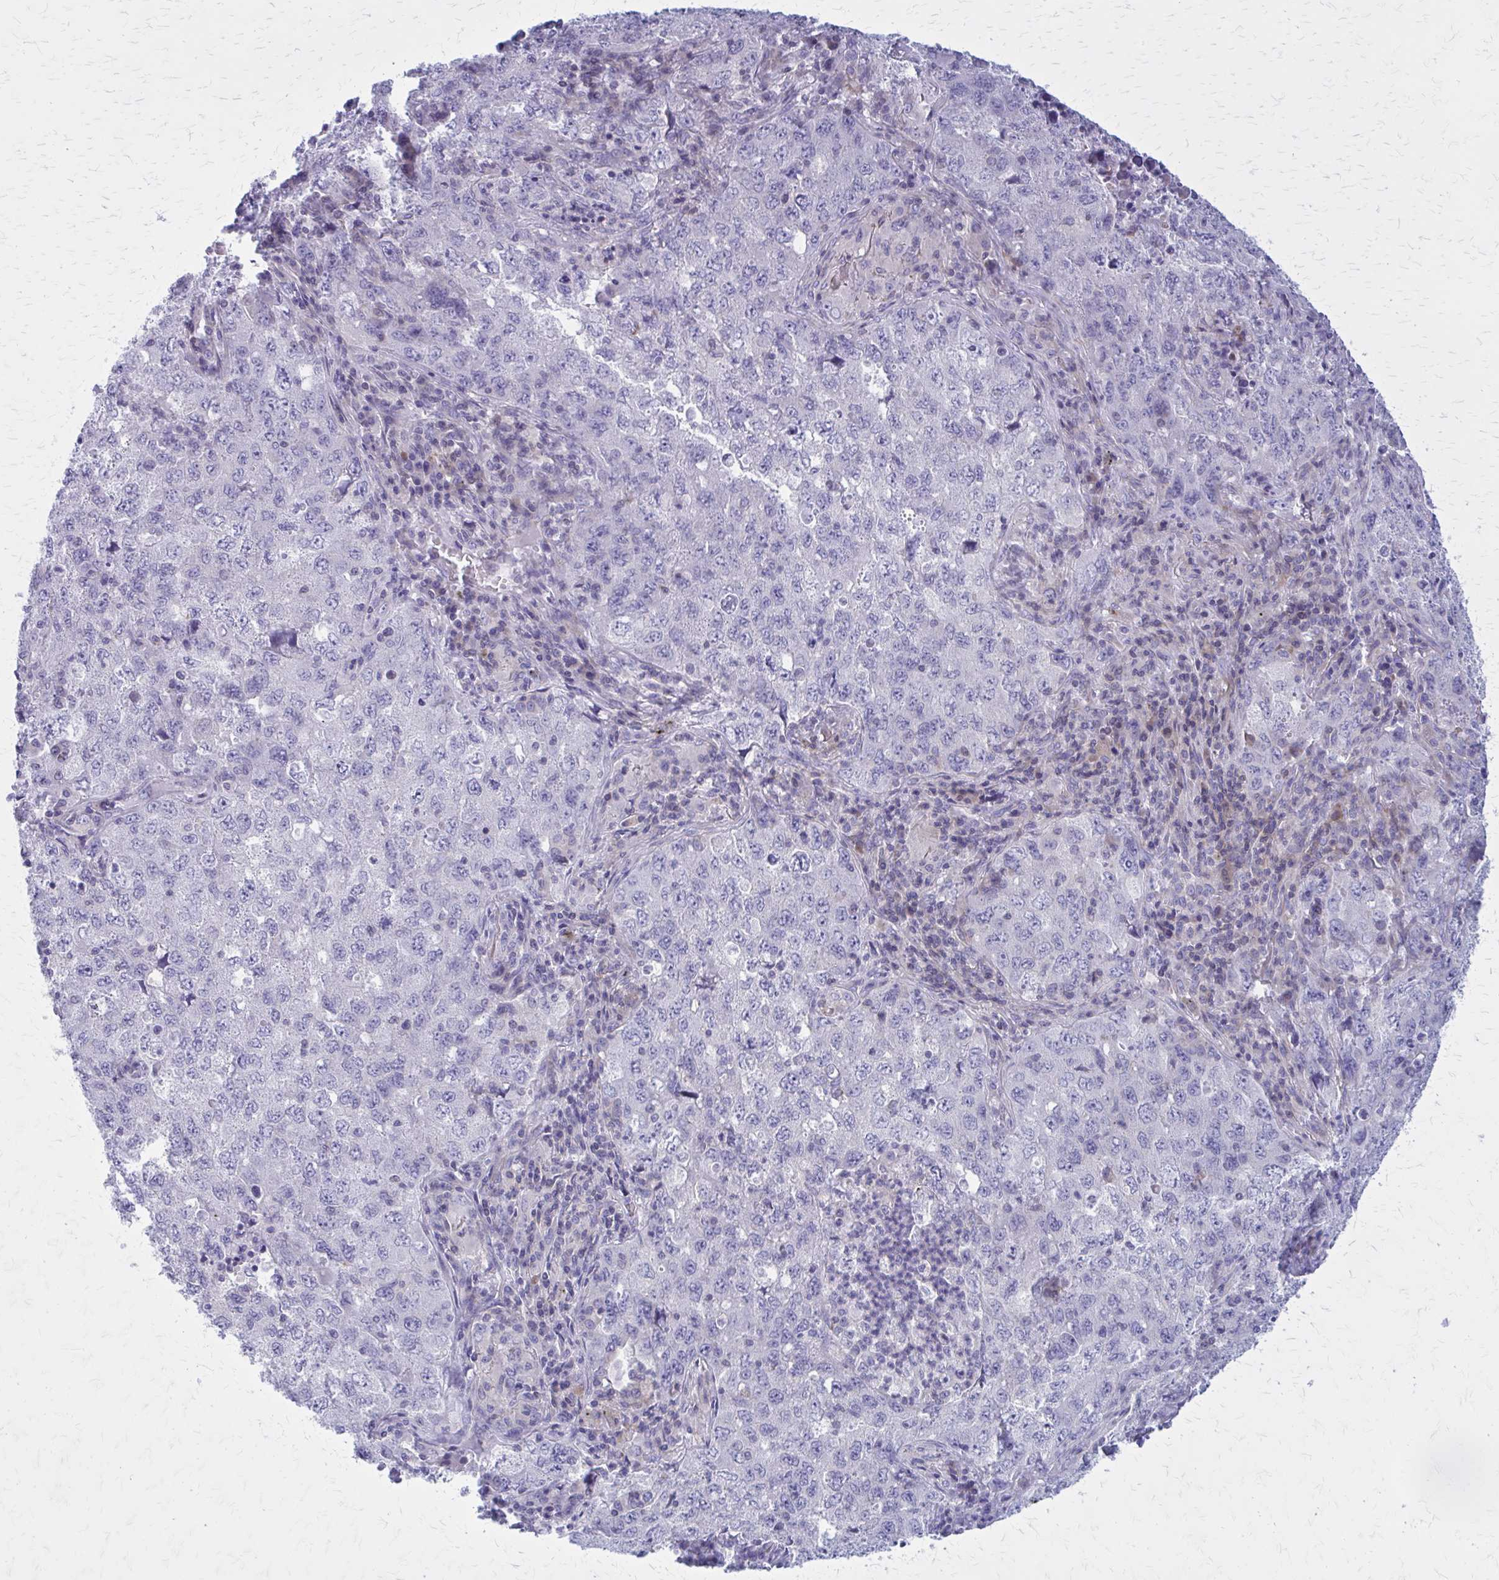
{"staining": {"intensity": "negative", "quantity": "none", "location": "none"}, "tissue": "lung cancer", "cell_type": "Tumor cells", "image_type": "cancer", "snomed": [{"axis": "morphology", "description": "Adenocarcinoma, NOS"}, {"axis": "topography", "description": "Lung"}], "caption": "Adenocarcinoma (lung) was stained to show a protein in brown. There is no significant expression in tumor cells.", "gene": "PITPNM1", "patient": {"sex": "female", "age": 57}}